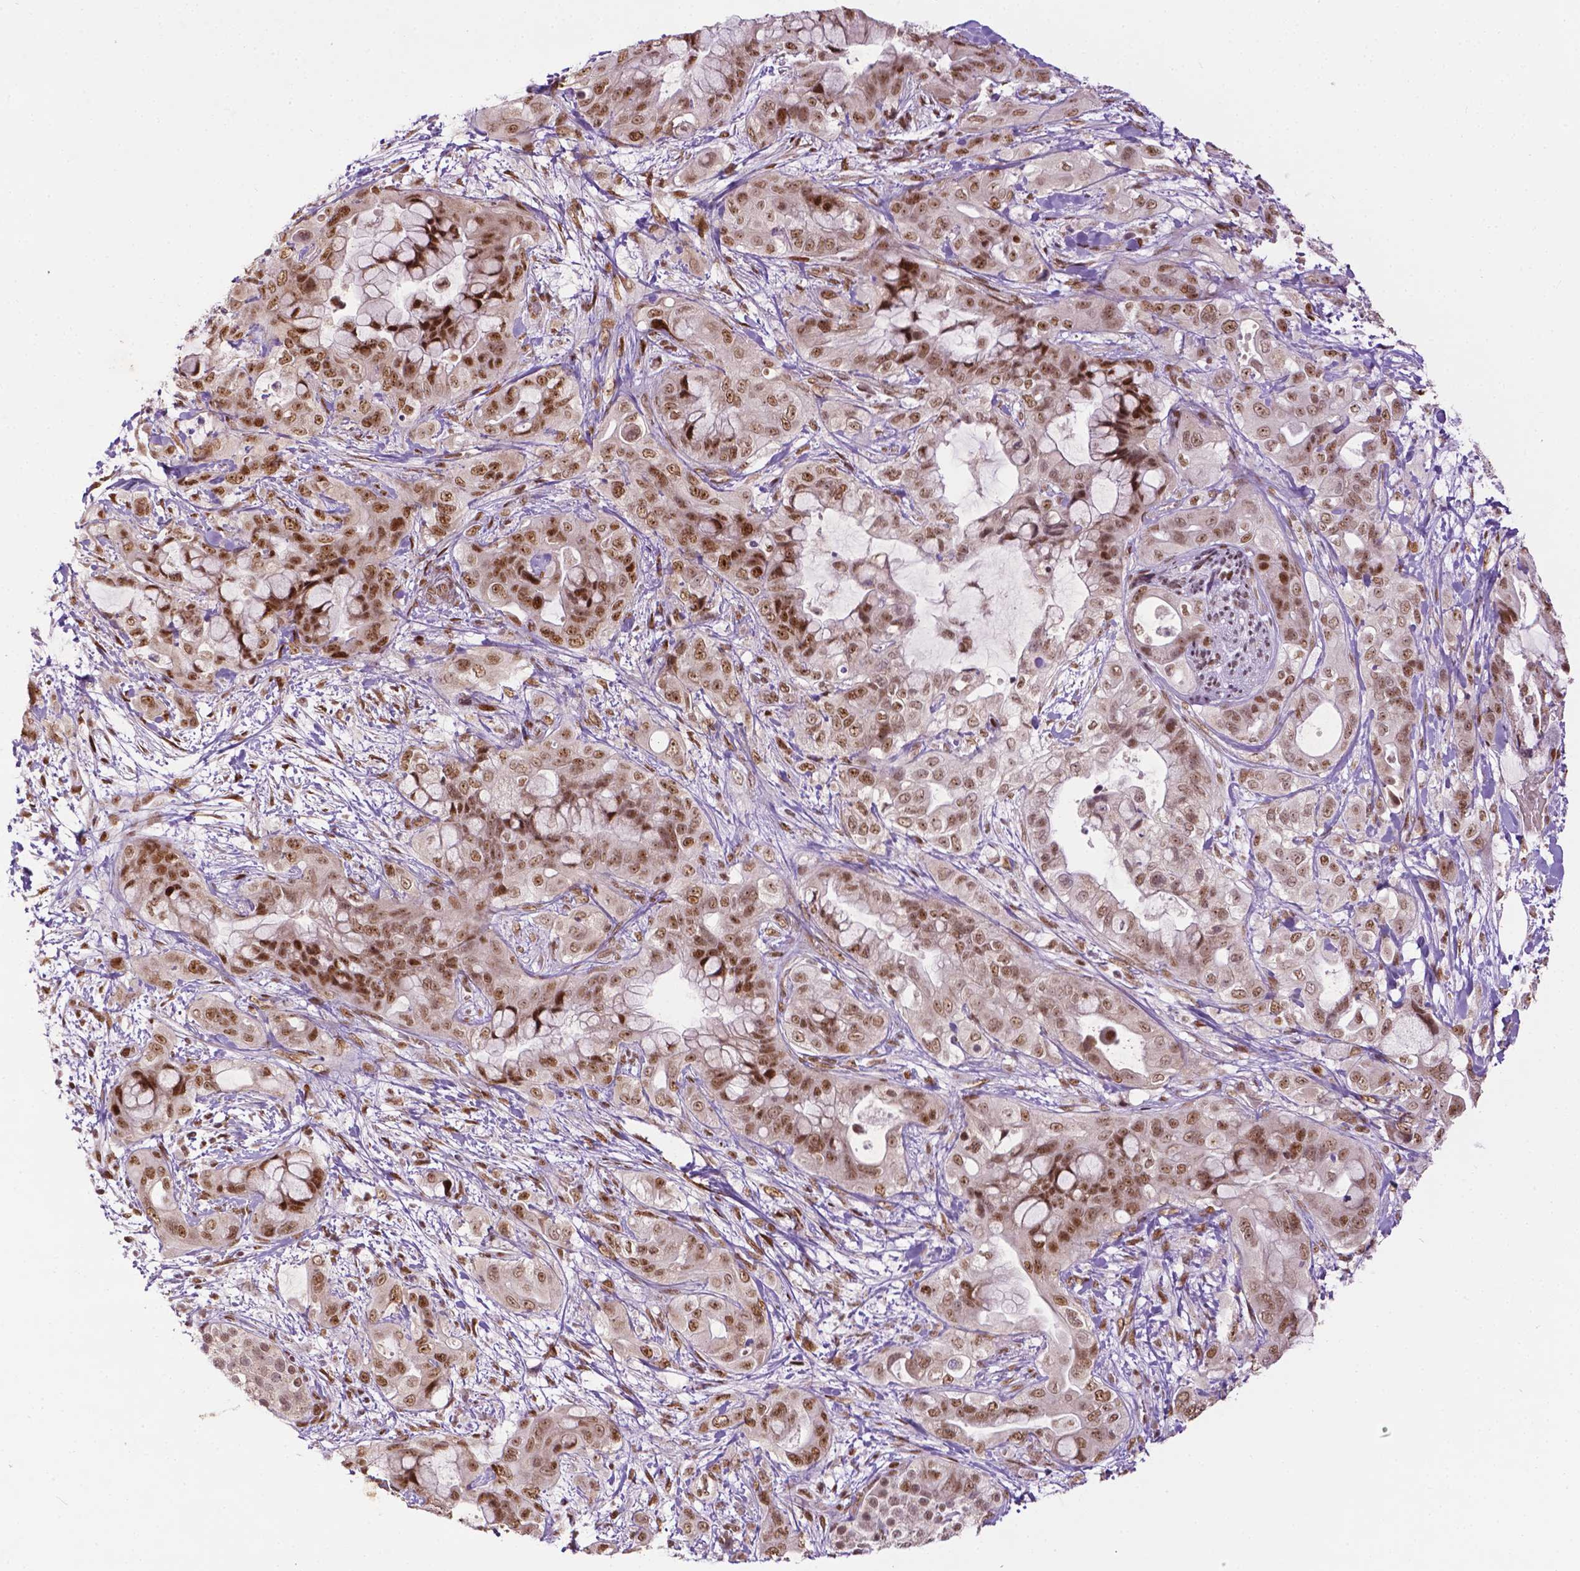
{"staining": {"intensity": "moderate", "quantity": ">75%", "location": "nuclear"}, "tissue": "pancreatic cancer", "cell_type": "Tumor cells", "image_type": "cancer", "snomed": [{"axis": "morphology", "description": "Adenocarcinoma, NOS"}, {"axis": "topography", "description": "Pancreas"}], "caption": "About >75% of tumor cells in pancreatic cancer reveal moderate nuclear protein staining as visualized by brown immunohistochemical staining.", "gene": "ZNF41", "patient": {"sex": "male", "age": 71}}